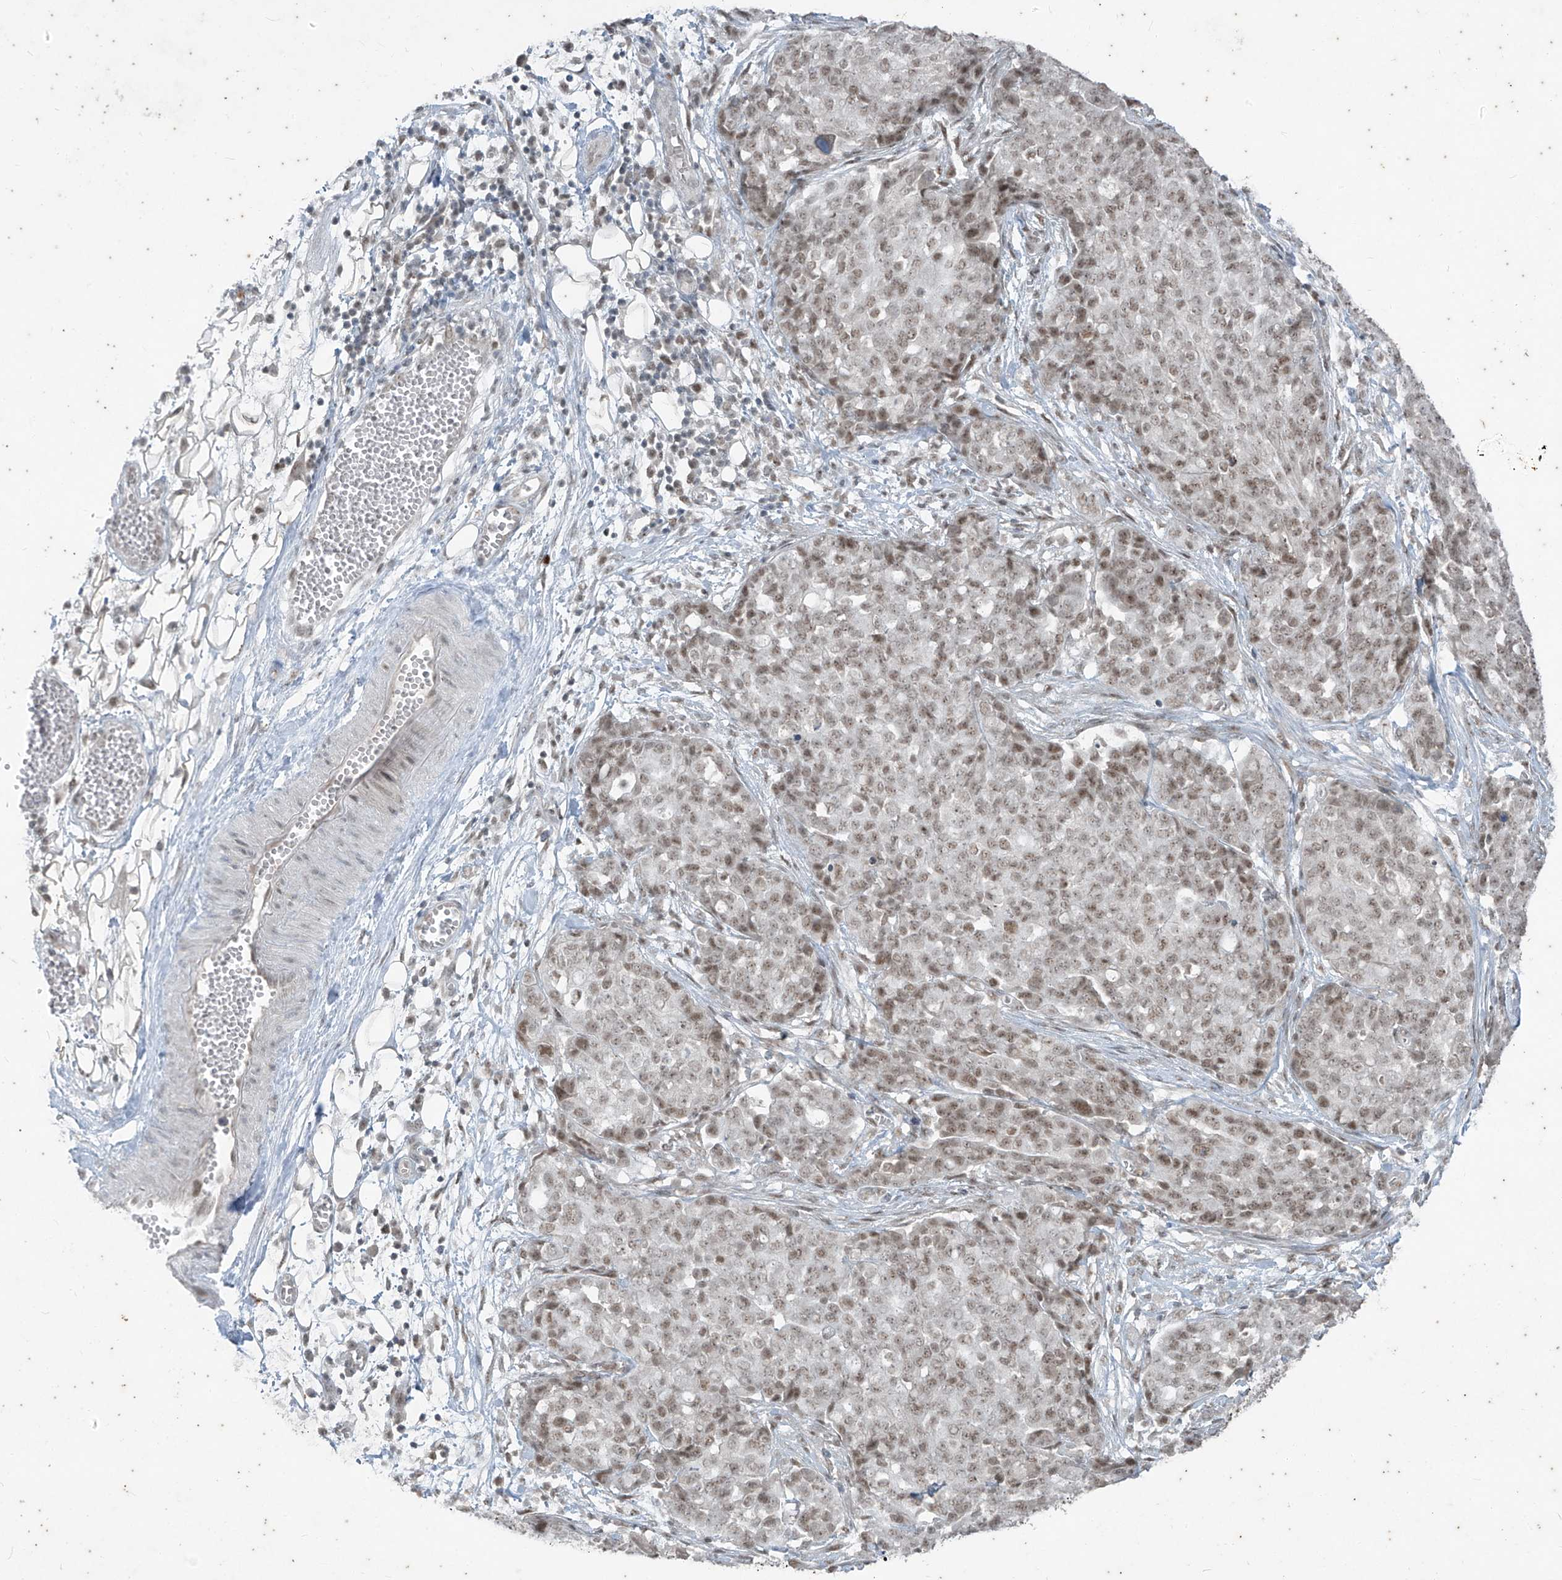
{"staining": {"intensity": "moderate", "quantity": ">75%", "location": "nuclear"}, "tissue": "ovarian cancer", "cell_type": "Tumor cells", "image_type": "cancer", "snomed": [{"axis": "morphology", "description": "Cystadenocarcinoma, serous, NOS"}, {"axis": "topography", "description": "Soft tissue"}, {"axis": "topography", "description": "Ovary"}], "caption": "Immunohistochemical staining of ovarian serous cystadenocarcinoma shows moderate nuclear protein positivity in about >75% of tumor cells. (IHC, brightfield microscopy, high magnification).", "gene": "ZNF354B", "patient": {"sex": "female", "age": 57}}